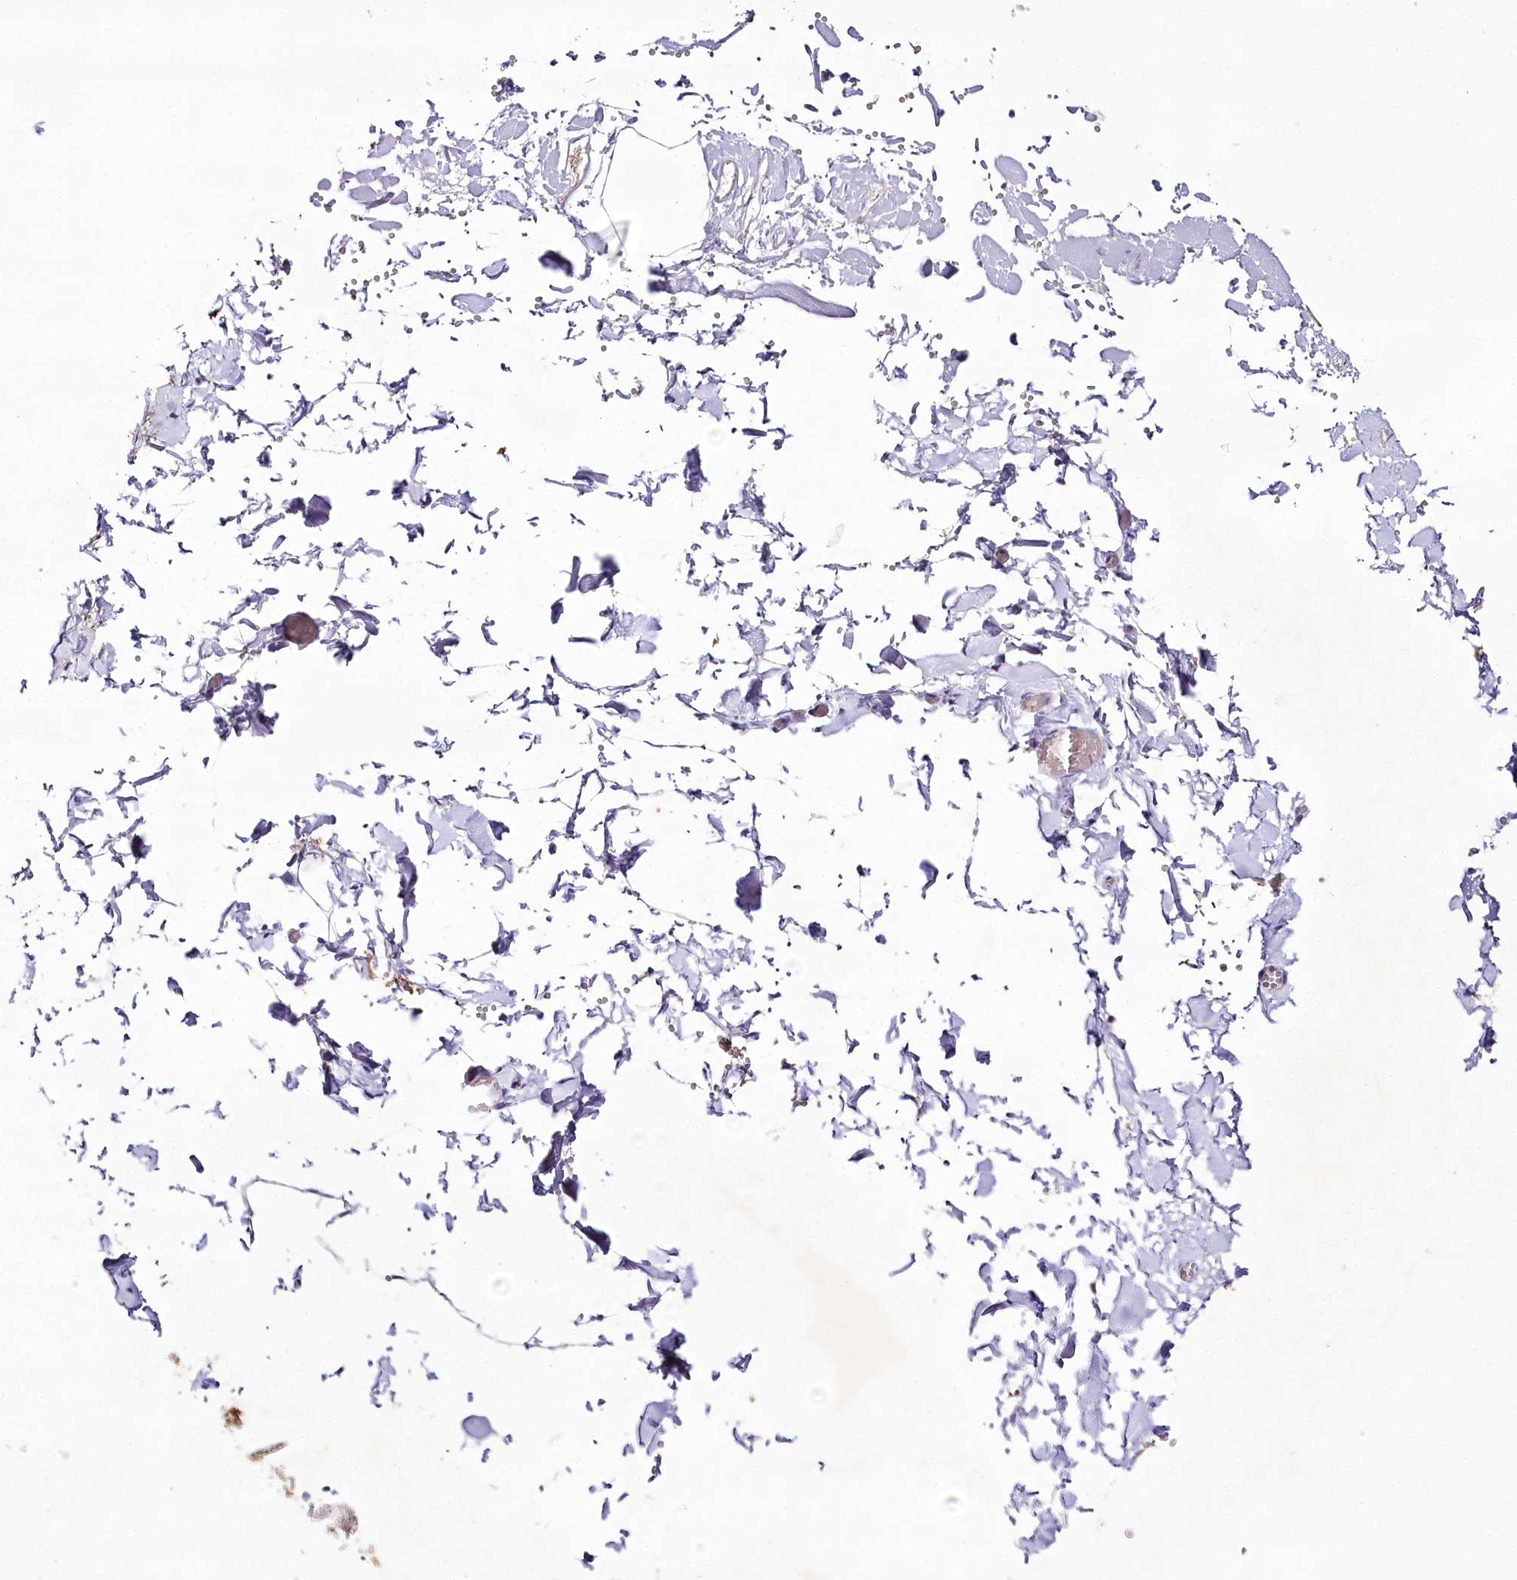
{"staining": {"intensity": "negative", "quantity": "none", "location": "none"}, "tissue": "adipose tissue", "cell_type": "Adipocytes", "image_type": "normal", "snomed": [{"axis": "morphology", "description": "Normal tissue, NOS"}, {"axis": "topography", "description": "Gallbladder"}, {"axis": "topography", "description": "Peripheral nerve tissue"}], "caption": "A micrograph of adipose tissue stained for a protein shows no brown staining in adipocytes. (Stains: DAB (3,3'-diaminobenzidine) immunohistochemistry (IHC) with hematoxylin counter stain, Microscopy: brightfield microscopy at high magnification).", "gene": "MYOZ1", "patient": {"sex": "male", "age": 38}}